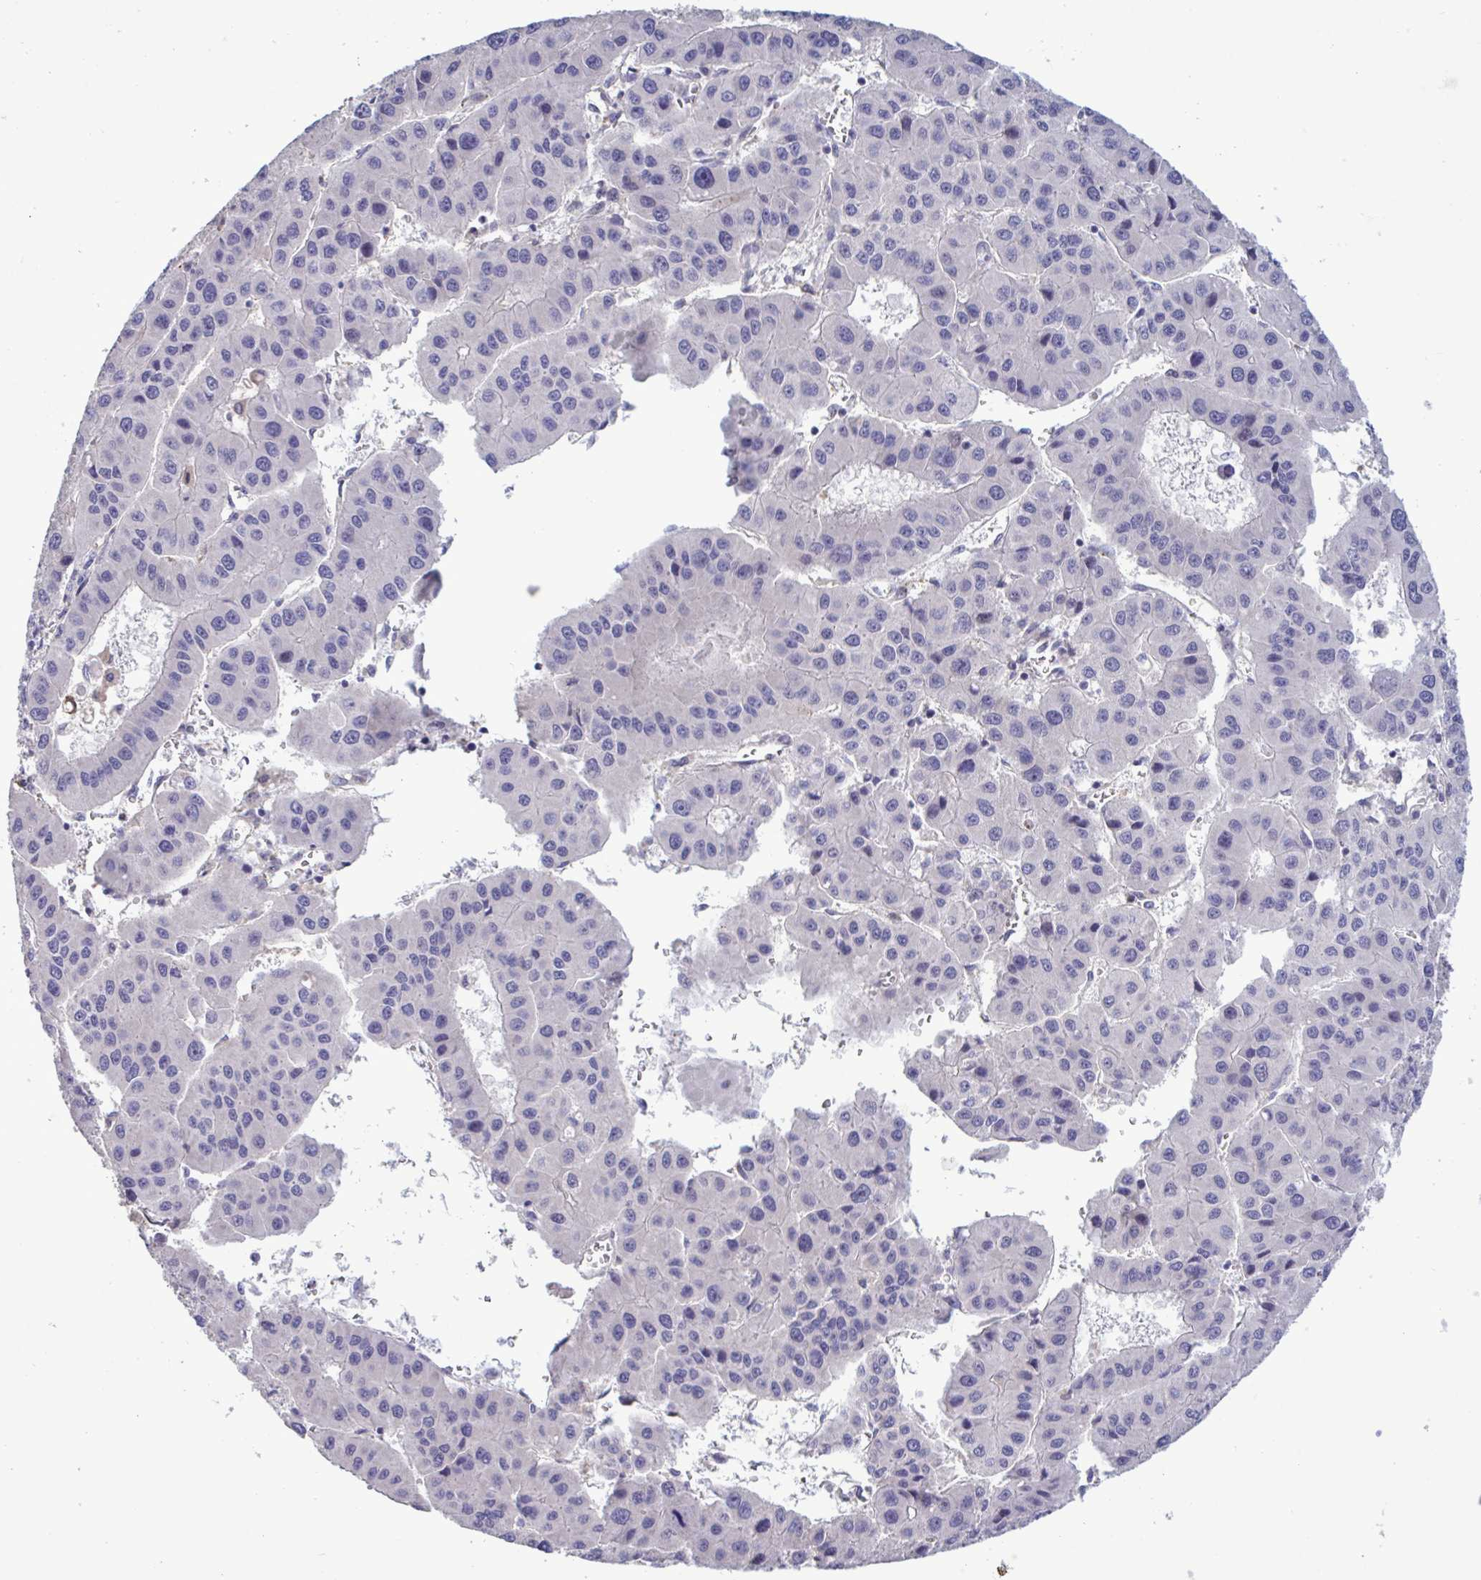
{"staining": {"intensity": "negative", "quantity": "none", "location": "none"}, "tissue": "liver cancer", "cell_type": "Tumor cells", "image_type": "cancer", "snomed": [{"axis": "morphology", "description": "Carcinoma, Hepatocellular, NOS"}, {"axis": "topography", "description": "Liver"}], "caption": "Histopathology image shows no significant protein expression in tumor cells of hepatocellular carcinoma (liver).", "gene": "CD101", "patient": {"sex": "male", "age": 73}}